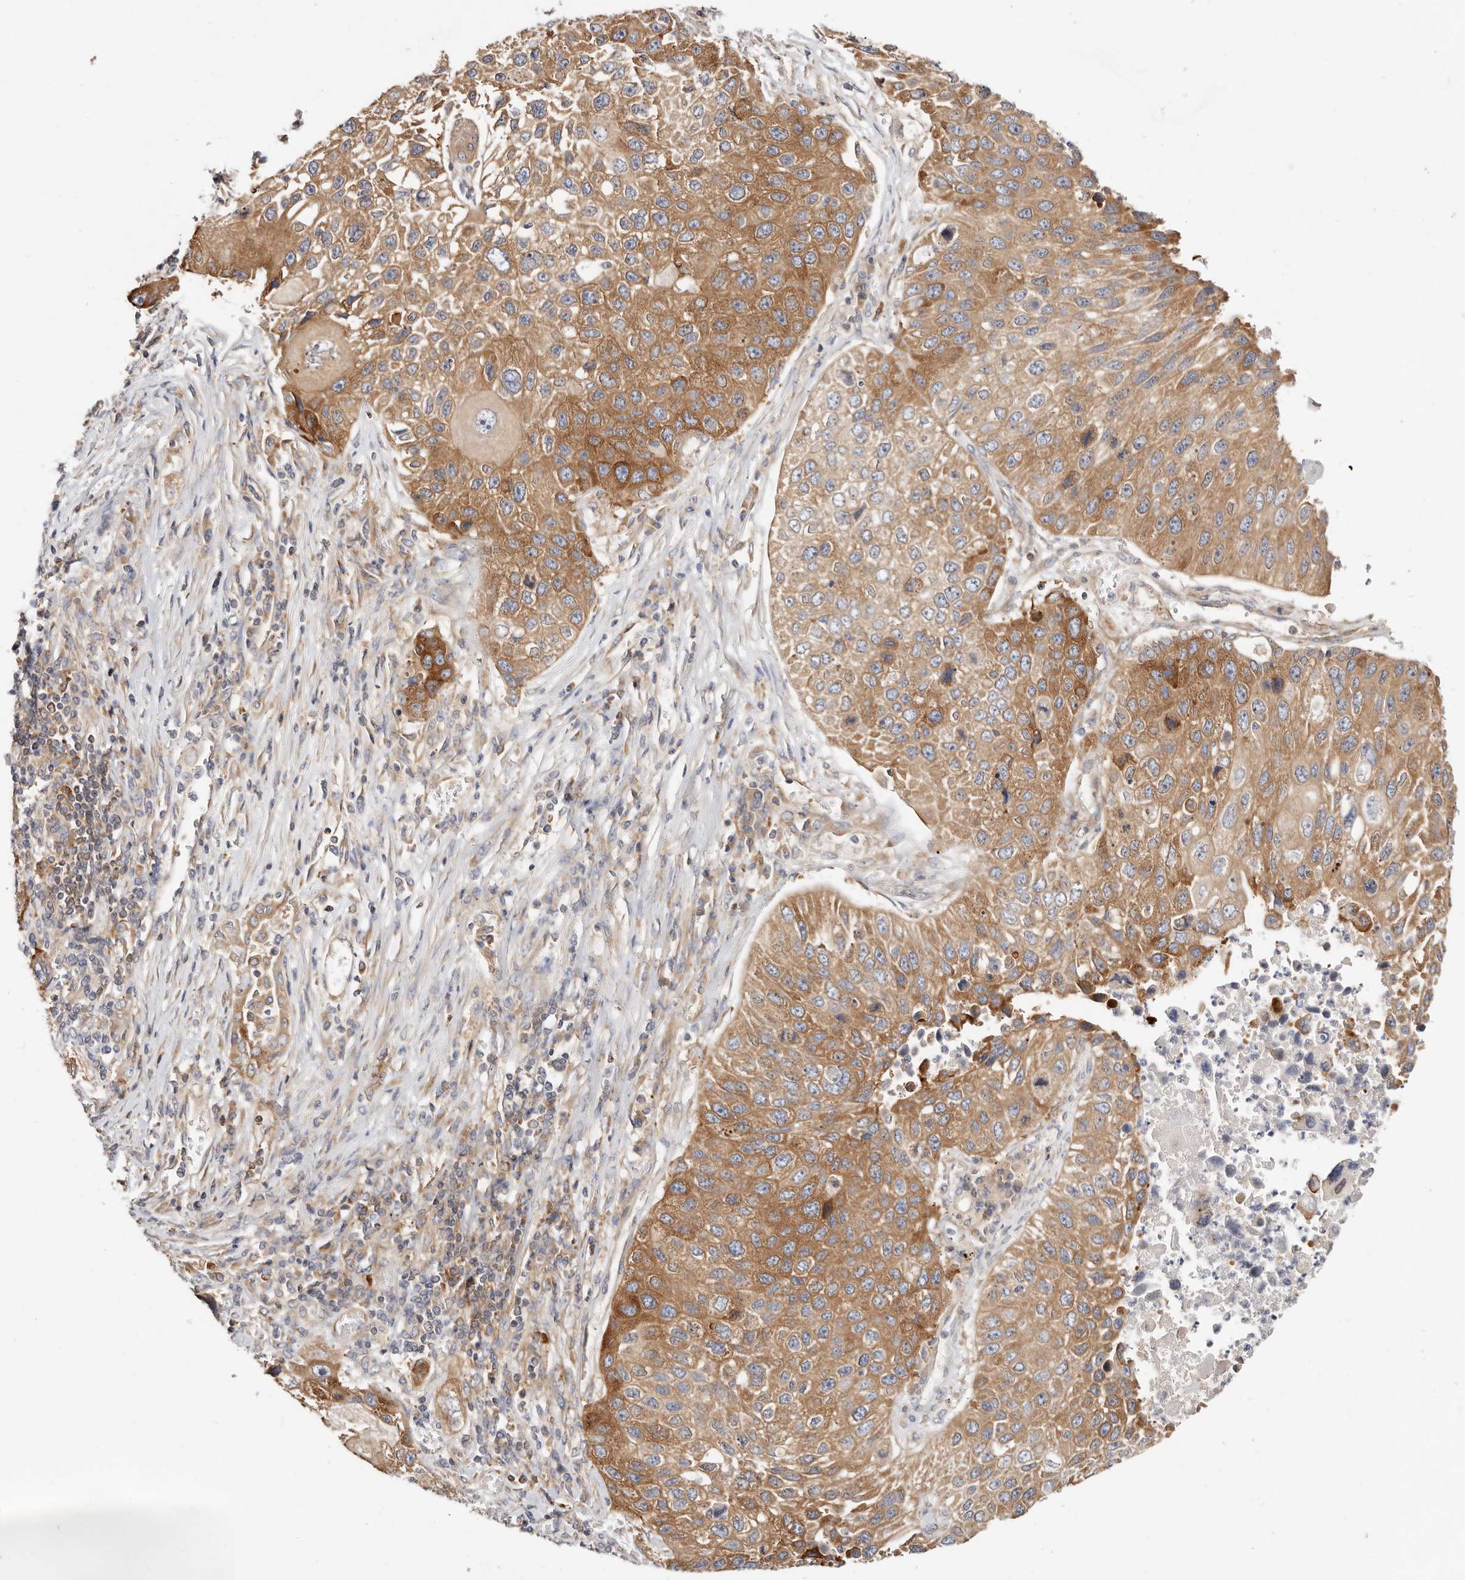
{"staining": {"intensity": "moderate", "quantity": ">75%", "location": "cytoplasmic/membranous"}, "tissue": "lung cancer", "cell_type": "Tumor cells", "image_type": "cancer", "snomed": [{"axis": "morphology", "description": "Squamous cell carcinoma, NOS"}, {"axis": "topography", "description": "Lung"}], "caption": "Immunohistochemical staining of human squamous cell carcinoma (lung) displays medium levels of moderate cytoplasmic/membranous protein positivity in about >75% of tumor cells. Nuclei are stained in blue.", "gene": "GNA13", "patient": {"sex": "male", "age": 61}}